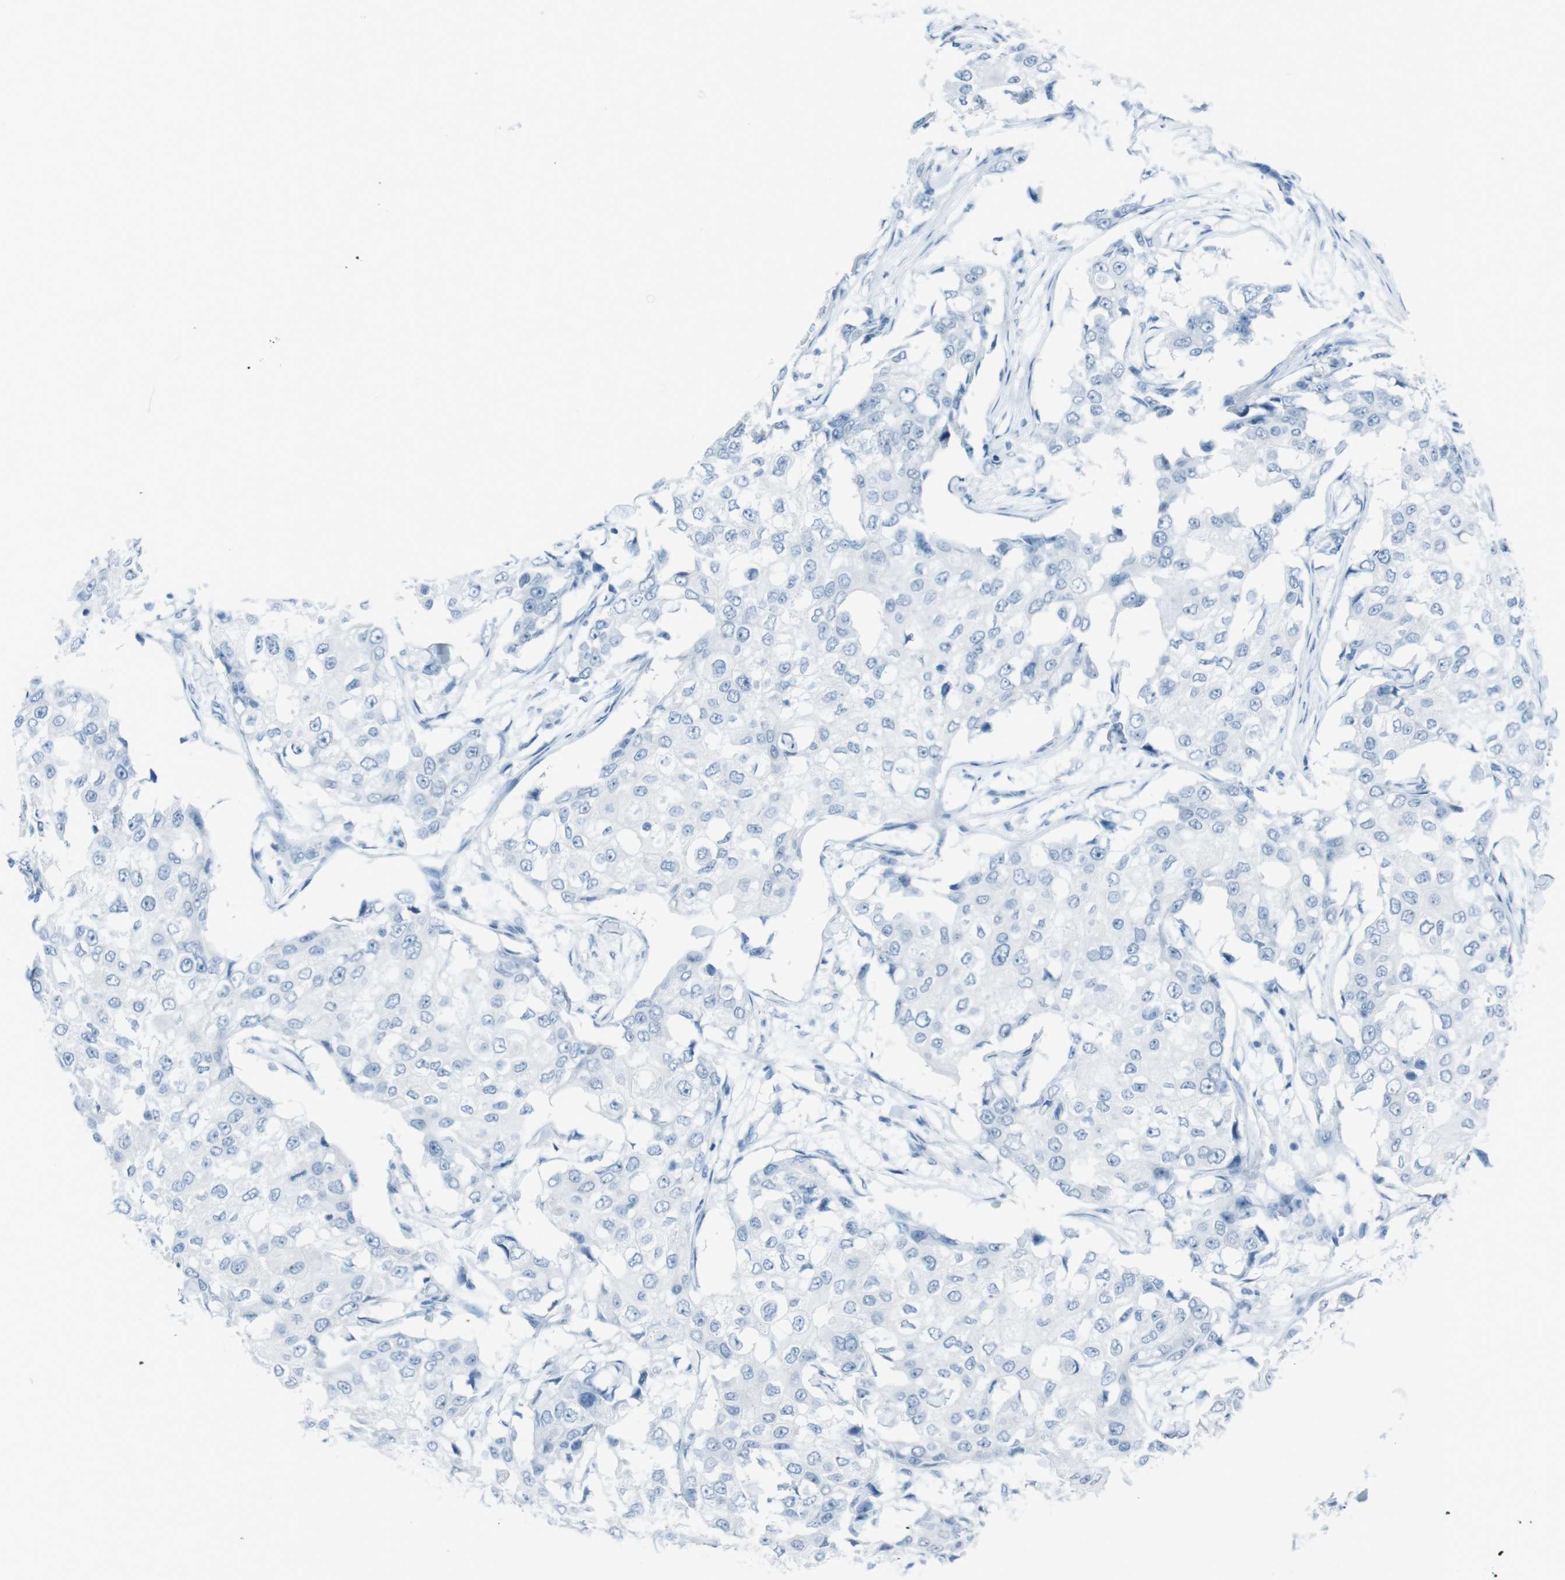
{"staining": {"intensity": "negative", "quantity": "none", "location": "none"}, "tissue": "breast cancer", "cell_type": "Tumor cells", "image_type": "cancer", "snomed": [{"axis": "morphology", "description": "Duct carcinoma"}, {"axis": "topography", "description": "Breast"}], "caption": "An immunohistochemistry (IHC) photomicrograph of infiltrating ductal carcinoma (breast) is shown. There is no staining in tumor cells of infiltrating ductal carcinoma (breast).", "gene": "TMEM207", "patient": {"sex": "female", "age": 27}}